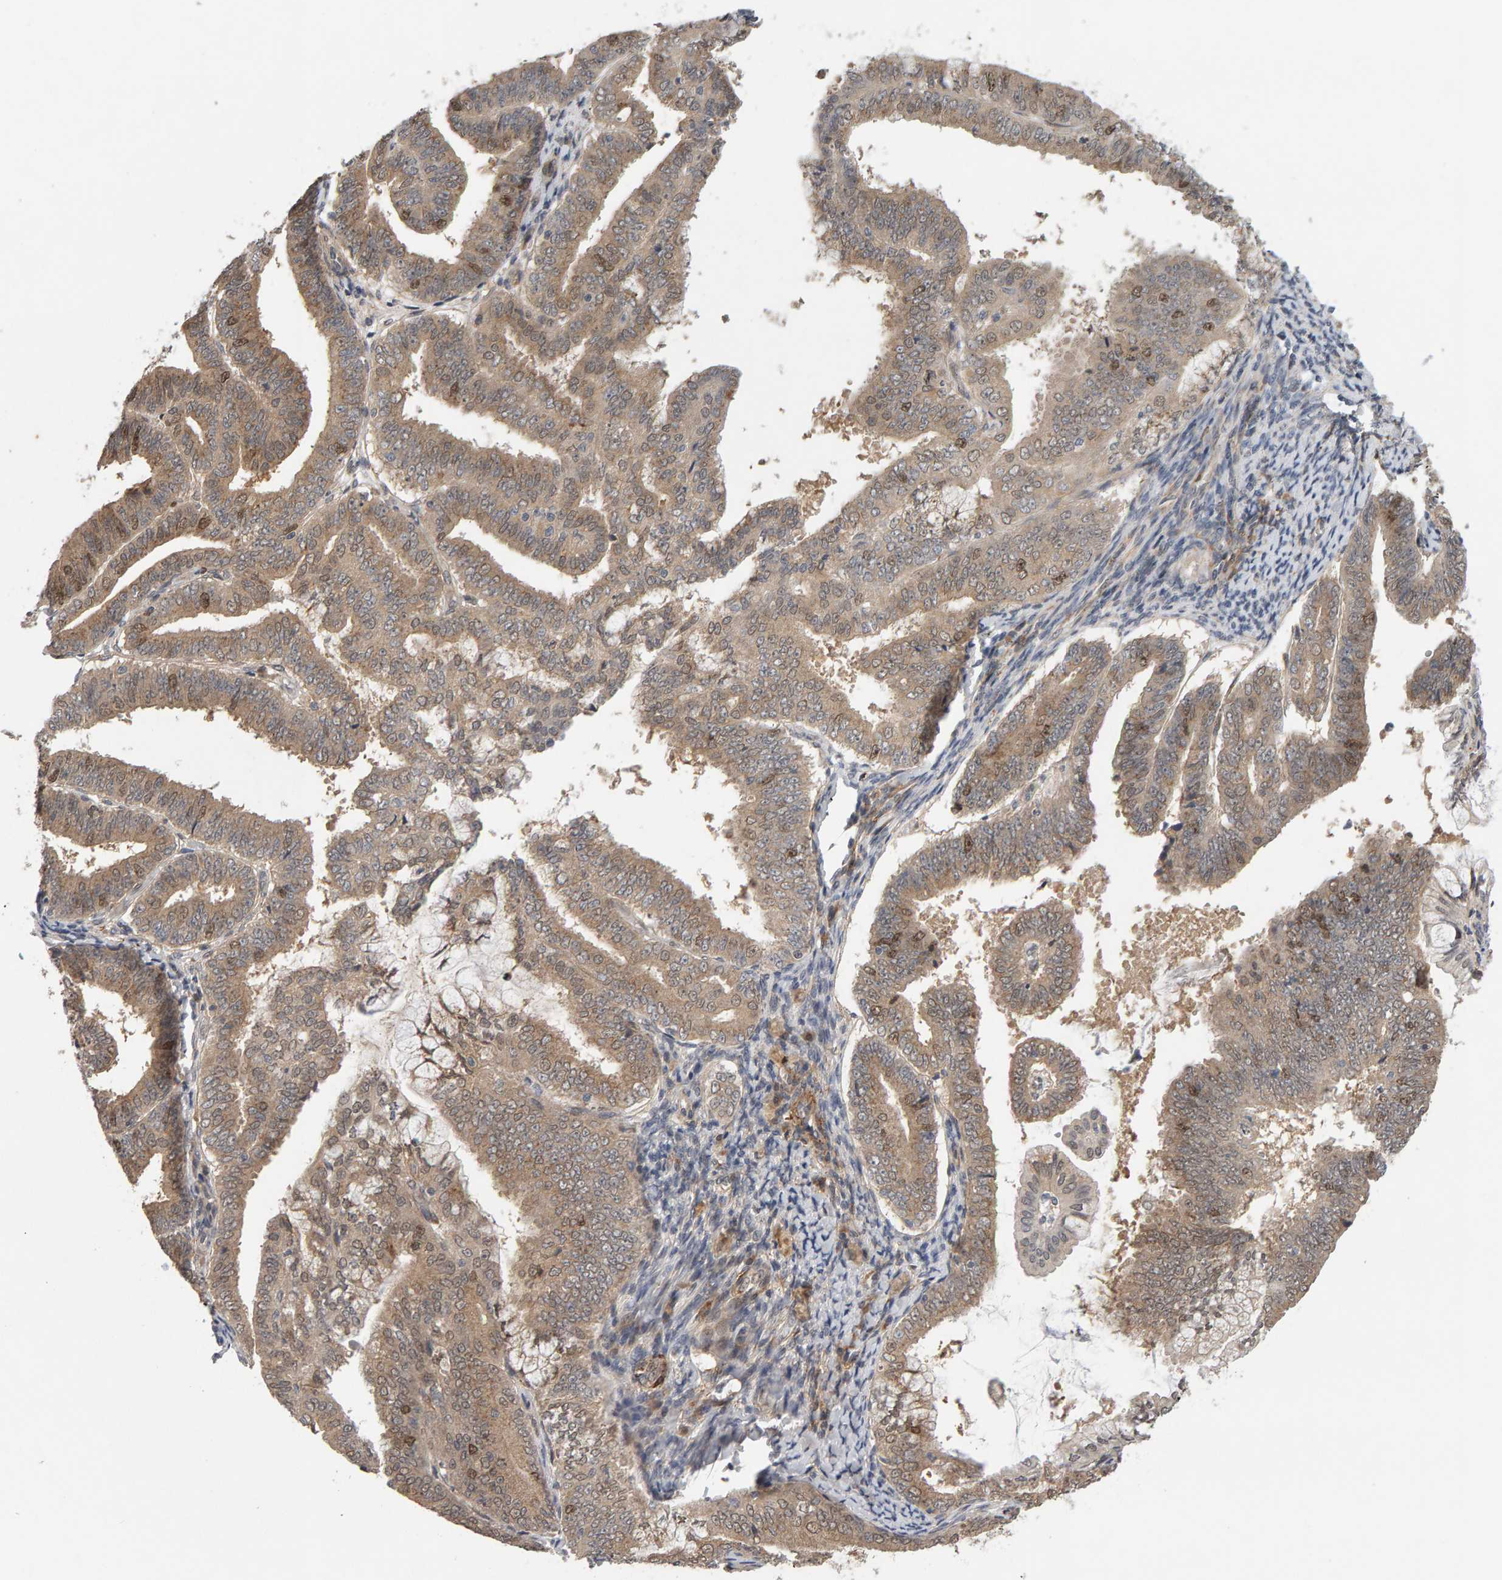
{"staining": {"intensity": "moderate", "quantity": ">75%", "location": "cytoplasmic/membranous,nuclear"}, "tissue": "endometrial cancer", "cell_type": "Tumor cells", "image_type": "cancer", "snomed": [{"axis": "morphology", "description": "Adenocarcinoma, NOS"}, {"axis": "topography", "description": "Endometrium"}], "caption": "There is medium levels of moderate cytoplasmic/membranous and nuclear expression in tumor cells of endometrial adenocarcinoma, as demonstrated by immunohistochemical staining (brown color).", "gene": "CDCA5", "patient": {"sex": "female", "age": 63}}